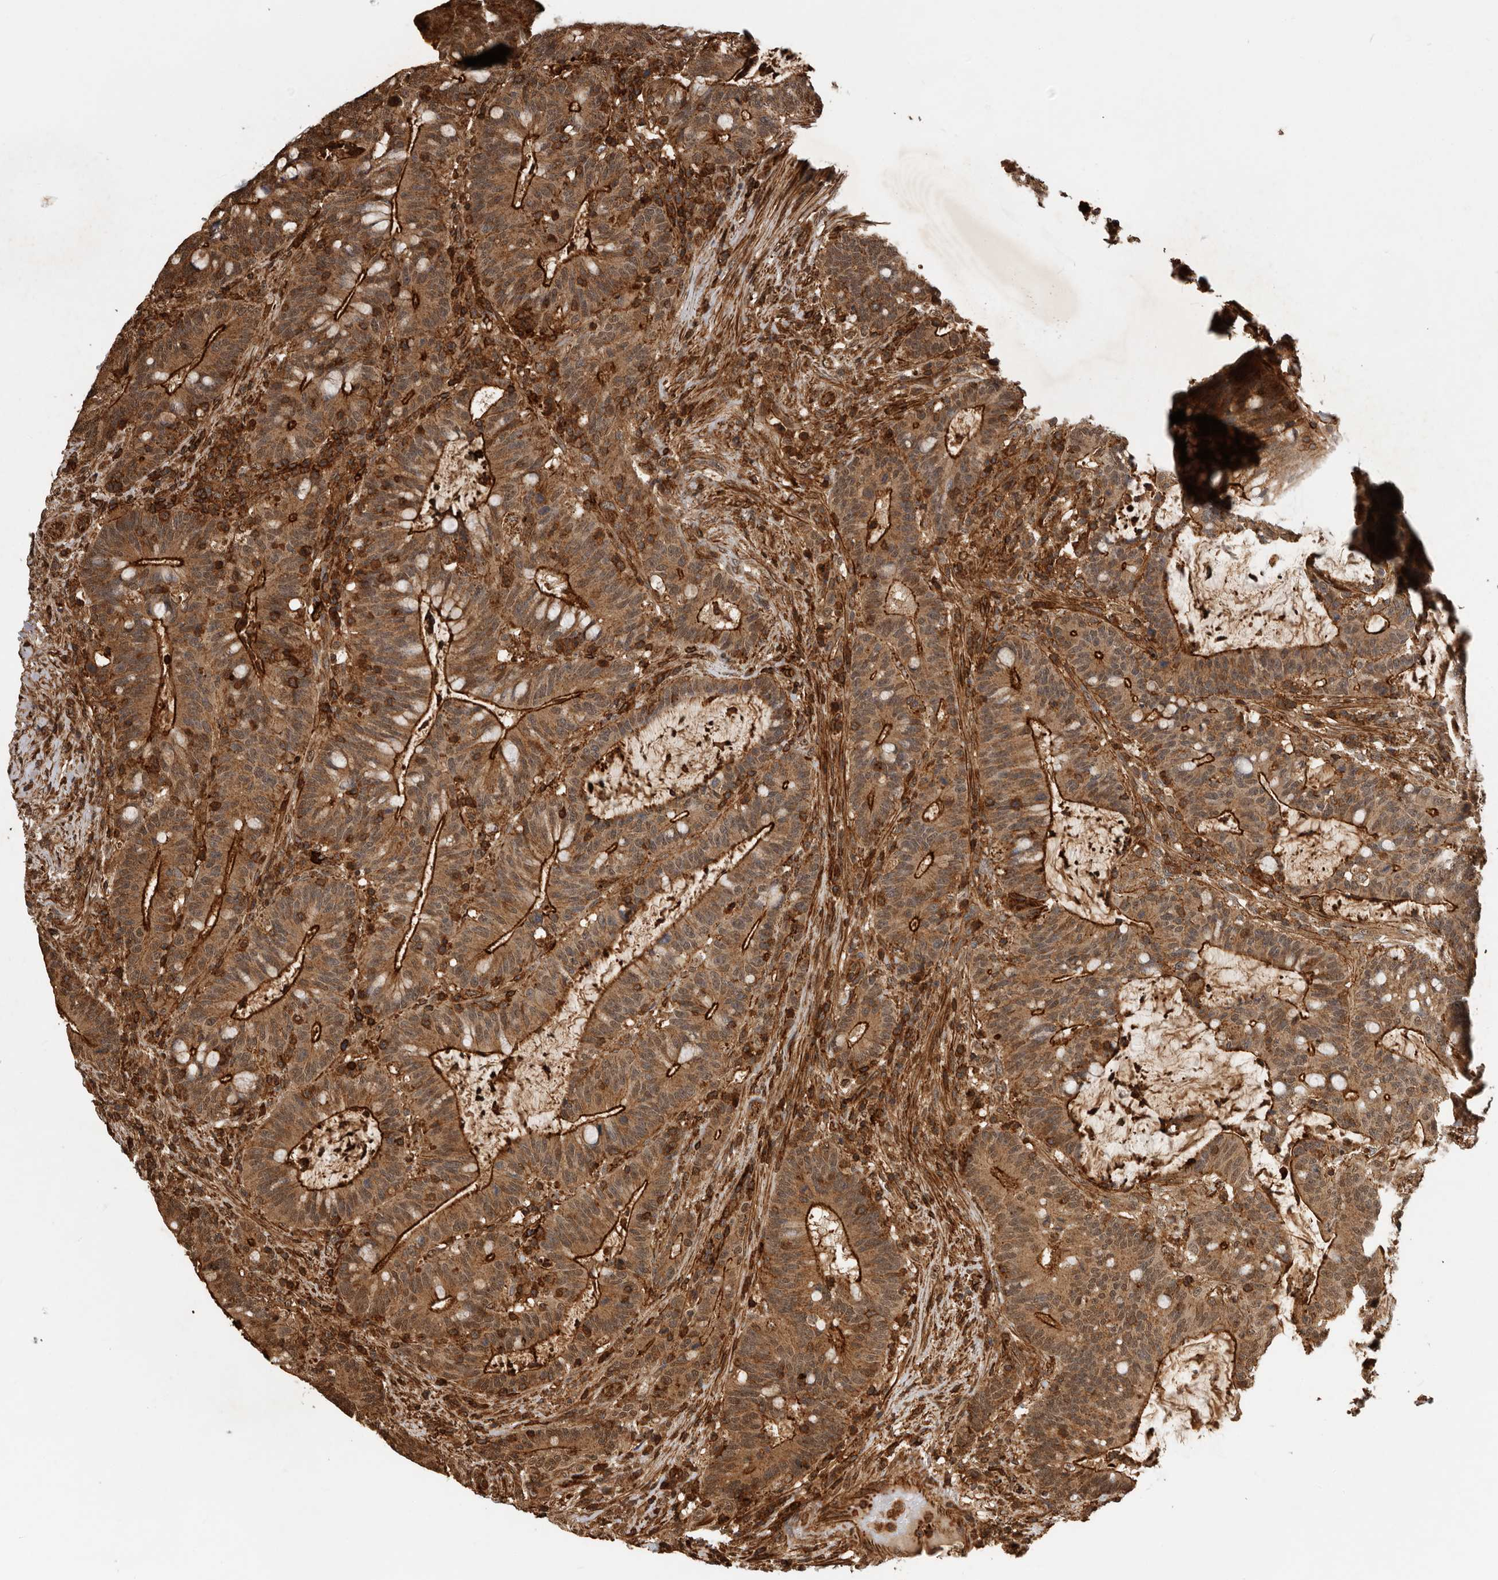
{"staining": {"intensity": "strong", "quantity": ">75%", "location": "cytoplasmic/membranous"}, "tissue": "colorectal cancer", "cell_type": "Tumor cells", "image_type": "cancer", "snomed": [{"axis": "morphology", "description": "Adenocarcinoma, NOS"}, {"axis": "topography", "description": "Colon"}], "caption": "Adenocarcinoma (colorectal) stained for a protein demonstrates strong cytoplasmic/membranous positivity in tumor cells.", "gene": "RNF157", "patient": {"sex": "female", "age": 66}}